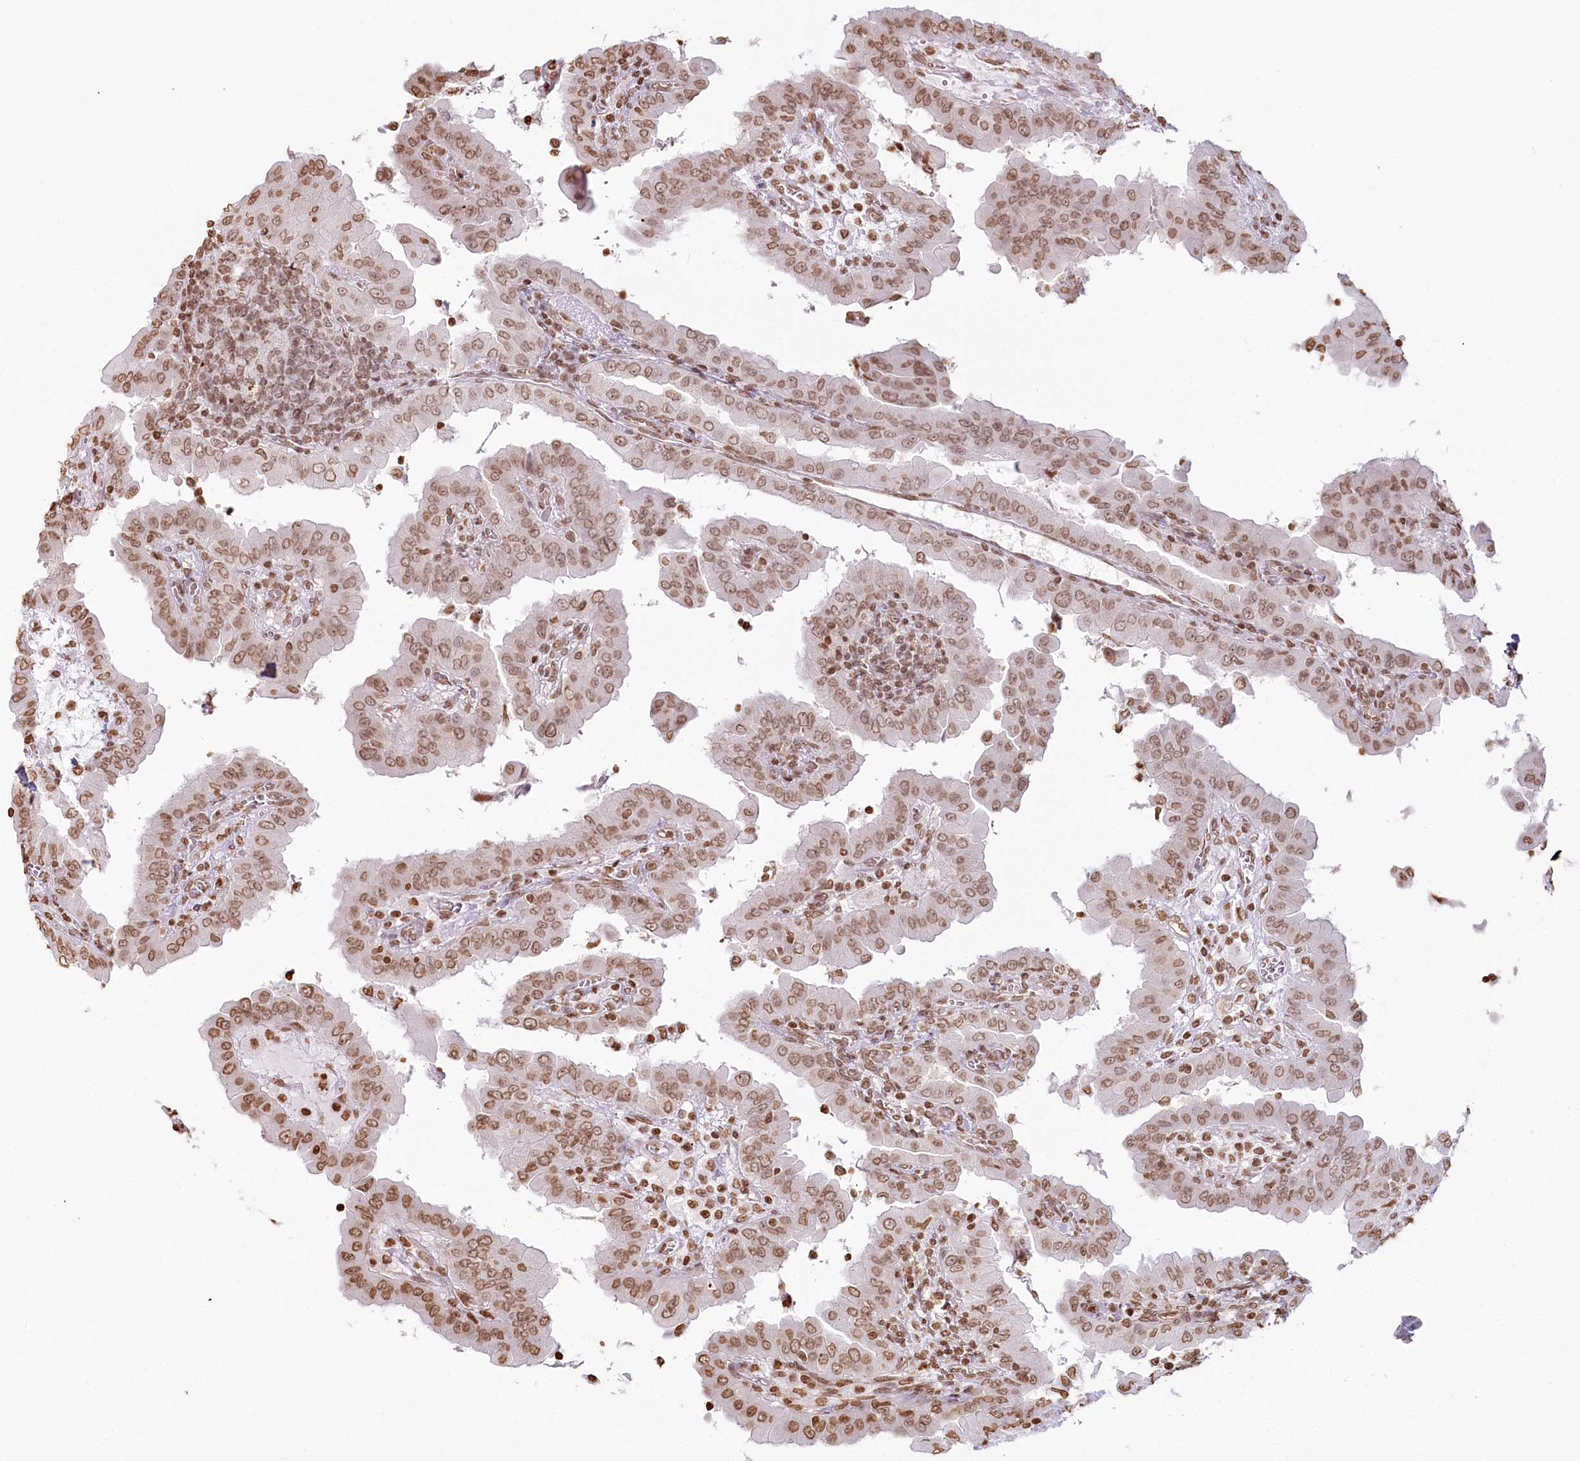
{"staining": {"intensity": "moderate", "quantity": ">75%", "location": "nuclear"}, "tissue": "thyroid cancer", "cell_type": "Tumor cells", "image_type": "cancer", "snomed": [{"axis": "morphology", "description": "Papillary adenocarcinoma, NOS"}, {"axis": "topography", "description": "Thyroid gland"}], "caption": "Protein expression analysis of thyroid cancer shows moderate nuclear staining in about >75% of tumor cells.", "gene": "FAM13A", "patient": {"sex": "male", "age": 33}}